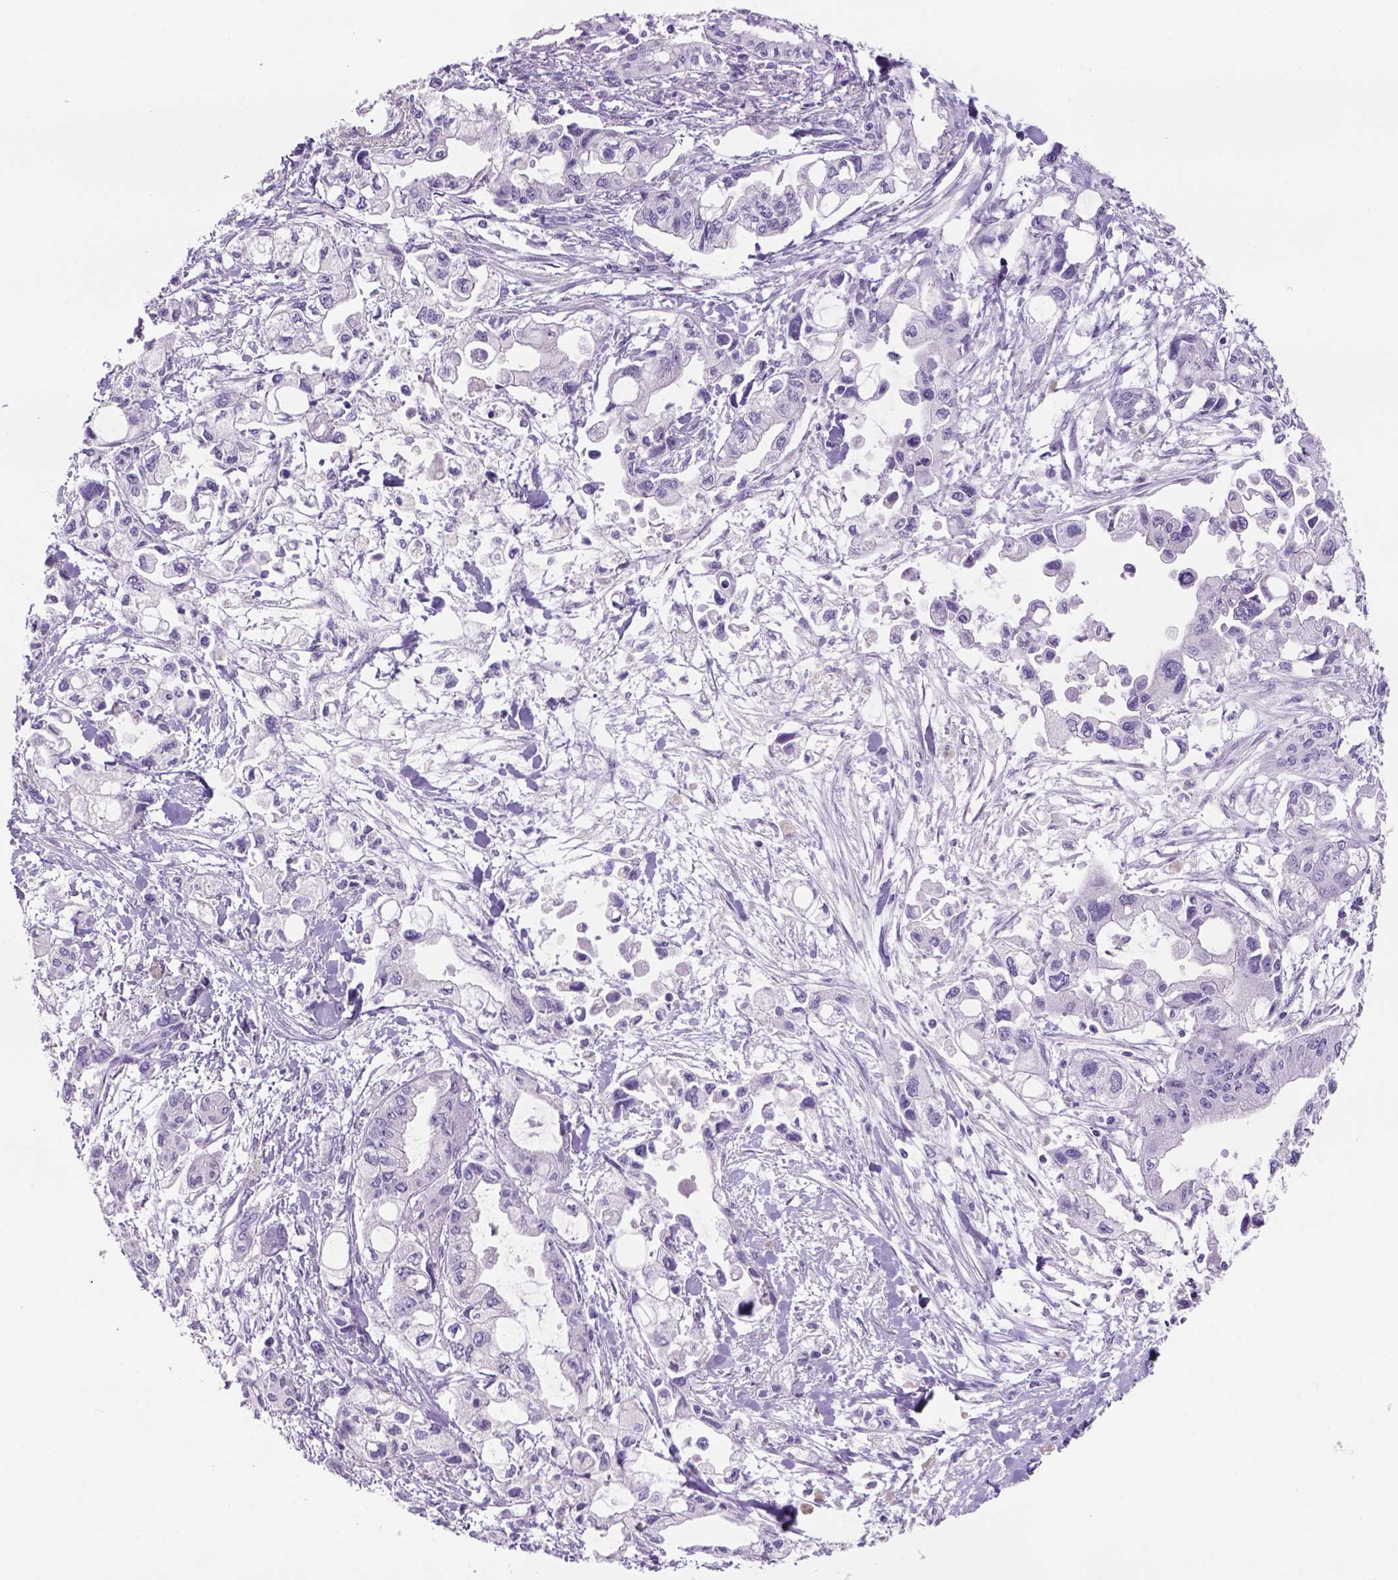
{"staining": {"intensity": "negative", "quantity": "none", "location": "none"}, "tissue": "pancreatic cancer", "cell_type": "Tumor cells", "image_type": "cancer", "snomed": [{"axis": "morphology", "description": "Adenocarcinoma, NOS"}, {"axis": "topography", "description": "Pancreas"}], "caption": "Immunohistochemical staining of pancreatic adenocarcinoma displays no significant staining in tumor cells.", "gene": "TENM4", "patient": {"sex": "female", "age": 61}}